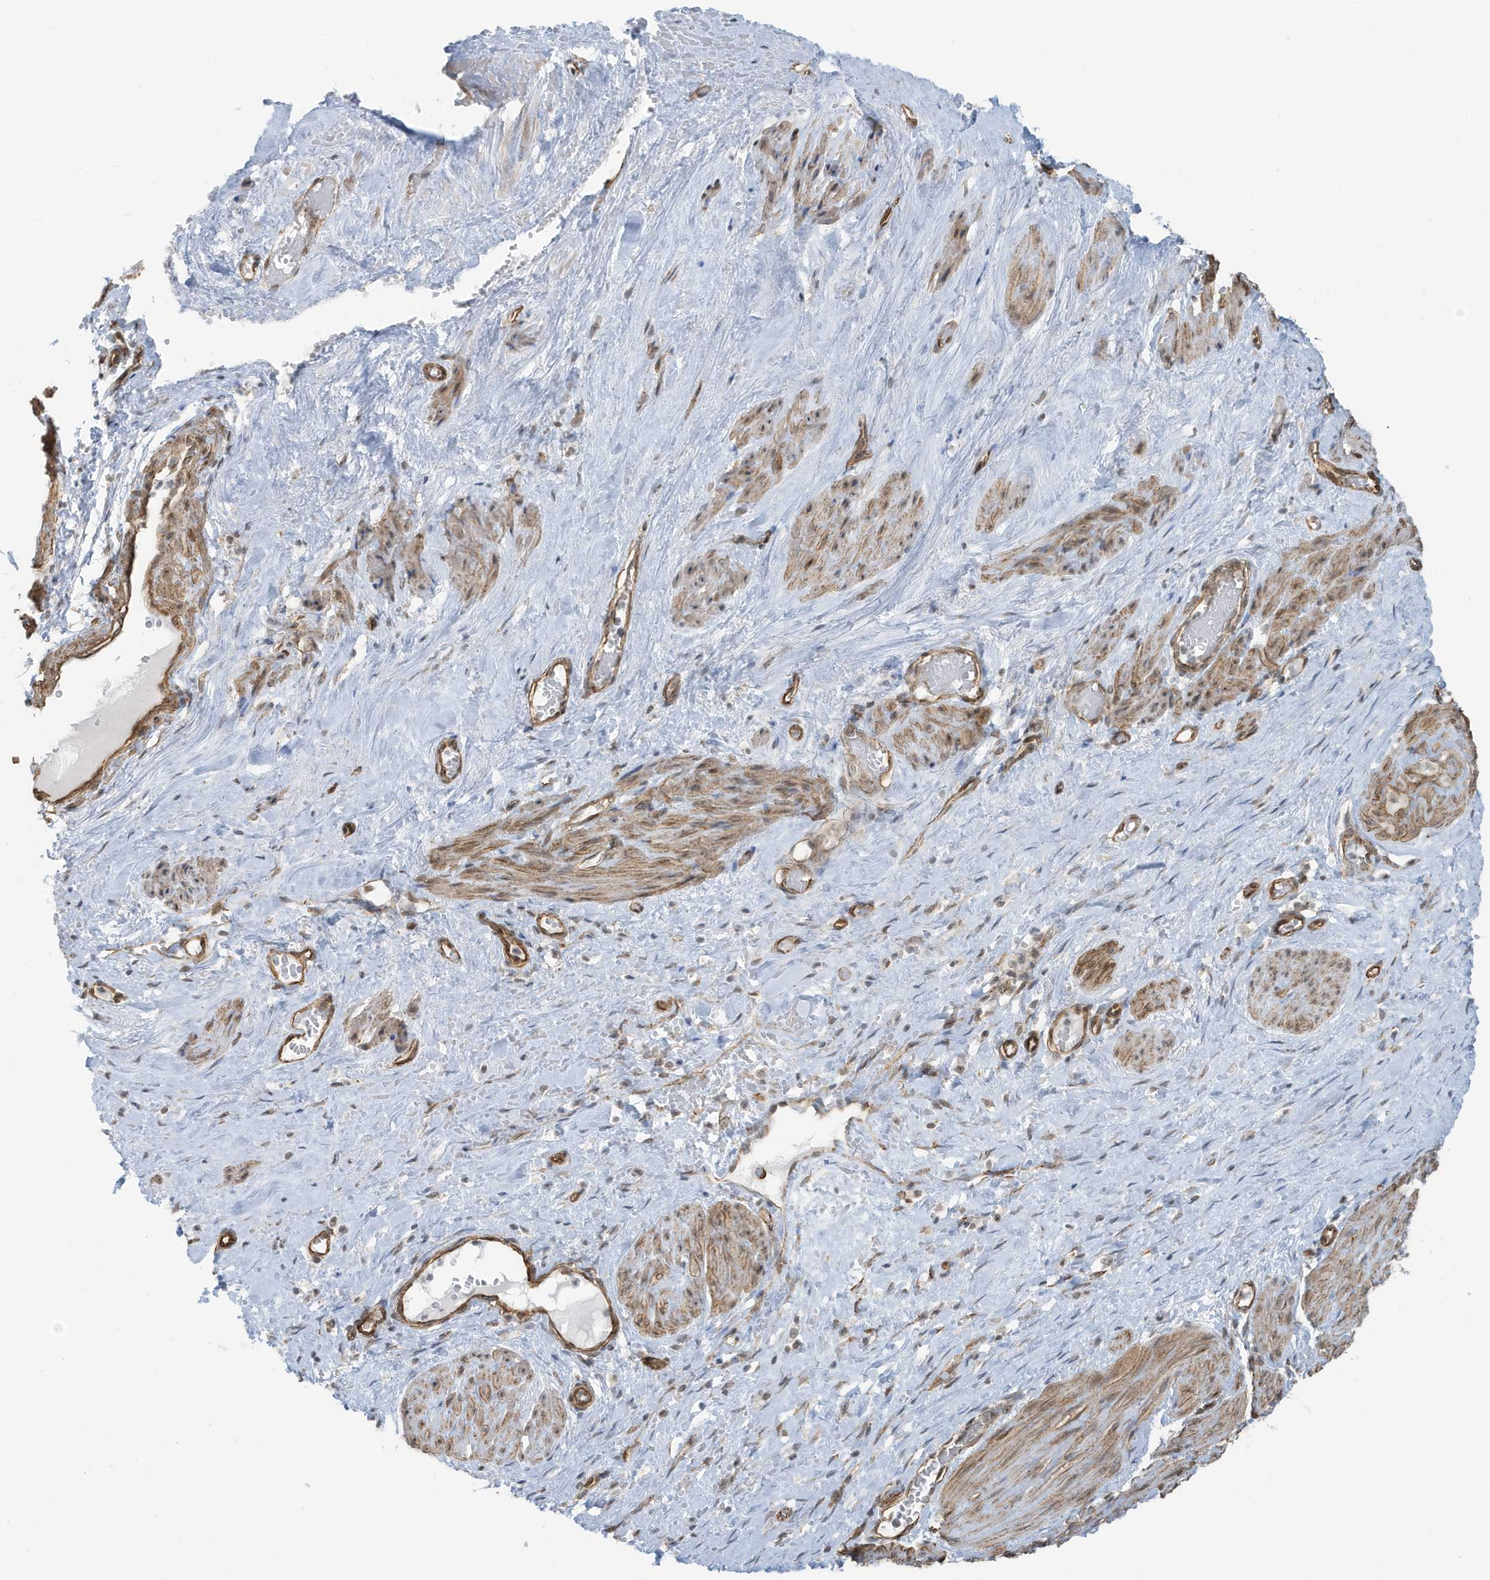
{"staining": {"intensity": "weak", "quantity": "25%-75%", "location": "cytoplasmic/membranous"}, "tissue": "smooth muscle", "cell_type": "Smooth muscle cells", "image_type": "normal", "snomed": [{"axis": "morphology", "description": "Normal tissue, NOS"}, {"axis": "topography", "description": "Endometrium"}], "caption": "Smooth muscle stained with immunohistochemistry (IHC) exhibits weak cytoplasmic/membranous expression in approximately 25%-75% of smooth muscle cells. The protein of interest is shown in brown color, while the nuclei are stained blue.", "gene": "CHCHD4", "patient": {"sex": "female", "age": 33}}